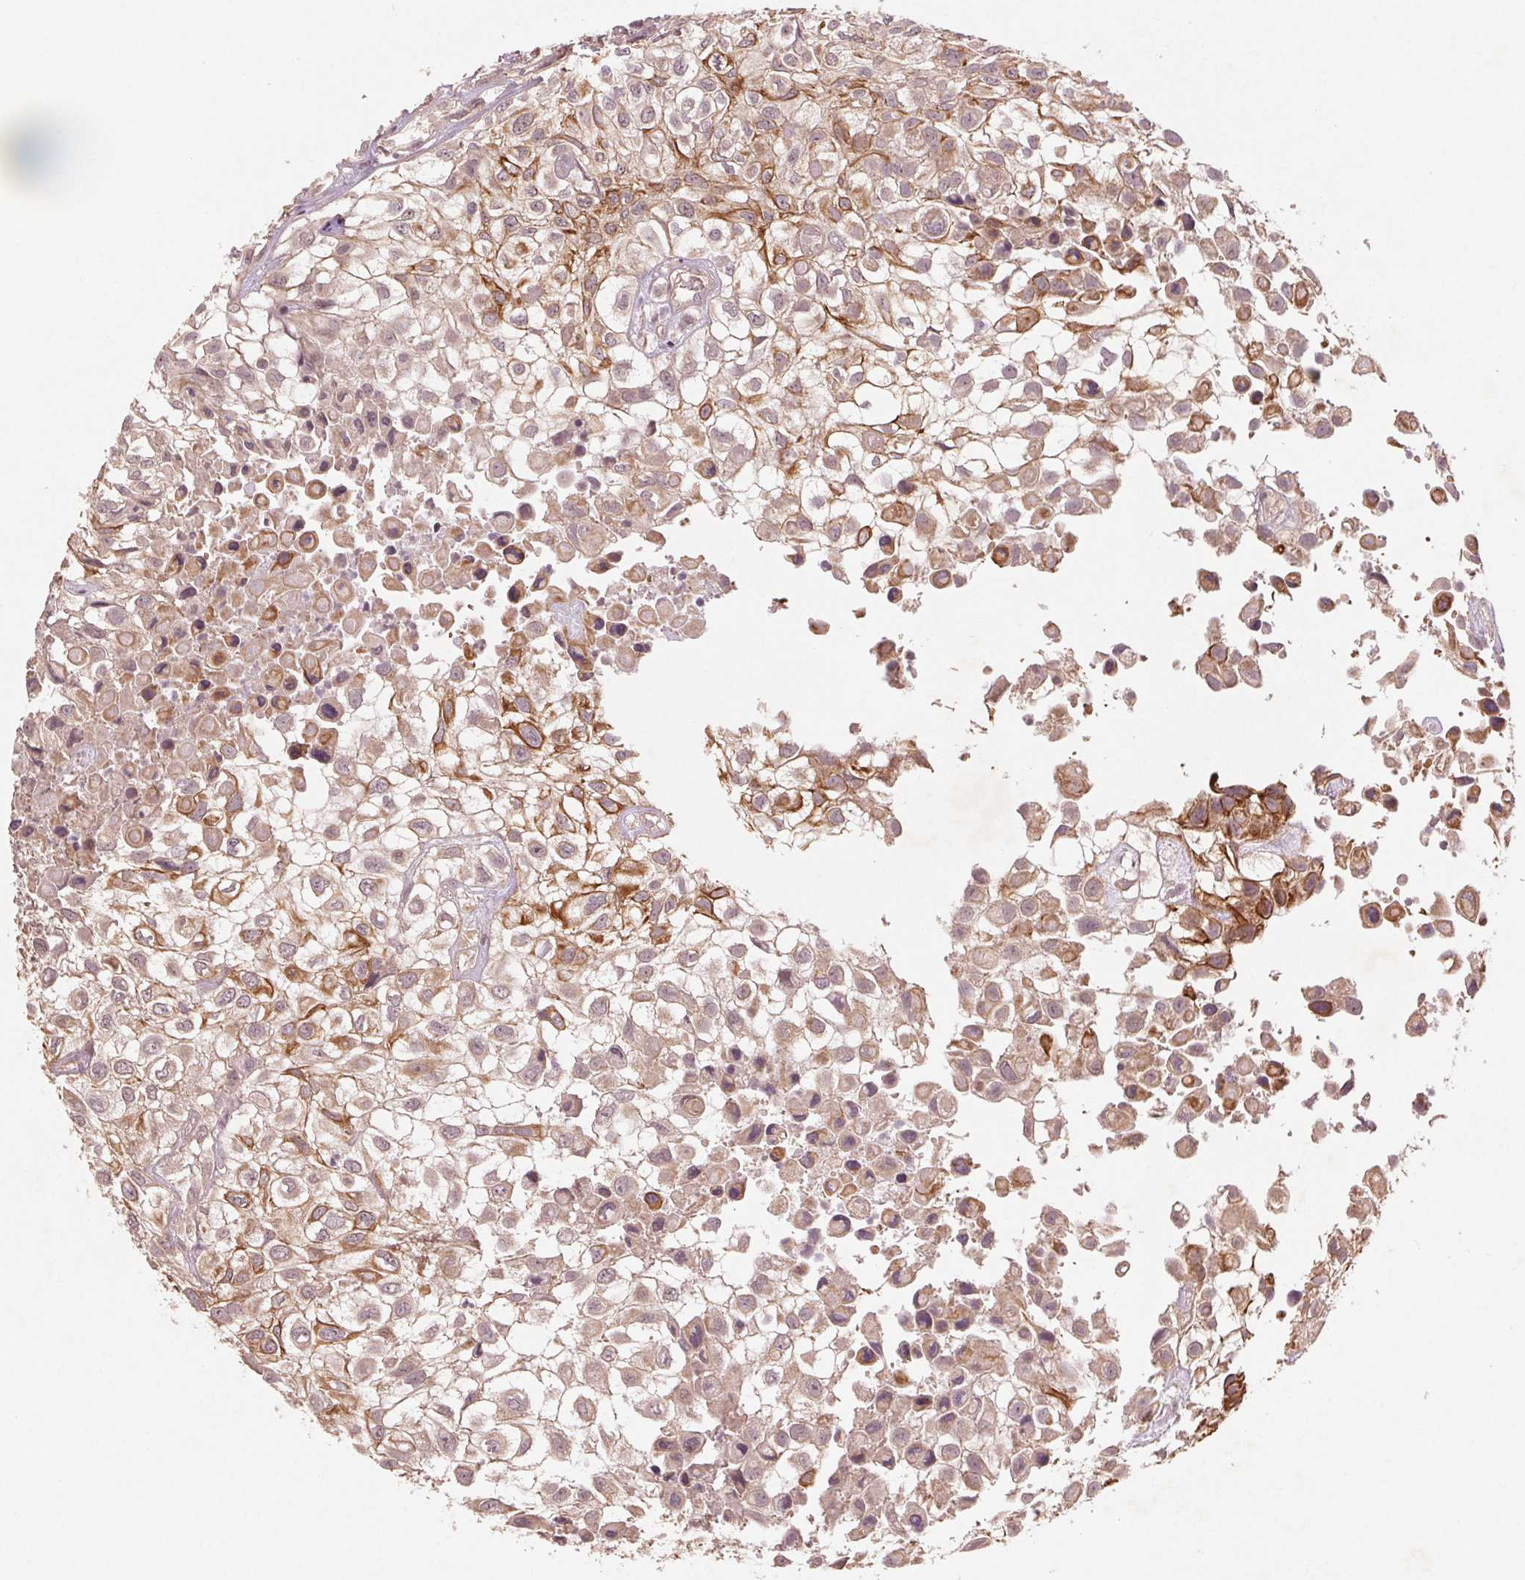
{"staining": {"intensity": "moderate", "quantity": ">75%", "location": "cytoplasmic/membranous"}, "tissue": "urothelial cancer", "cell_type": "Tumor cells", "image_type": "cancer", "snomed": [{"axis": "morphology", "description": "Urothelial carcinoma, High grade"}, {"axis": "topography", "description": "Urinary bladder"}], "caption": "Urothelial carcinoma (high-grade) stained with a brown dye displays moderate cytoplasmic/membranous positive staining in about >75% of tumor cells.", "gene": "SMLR1", "patient": {"sex": "male", "age": 56}}